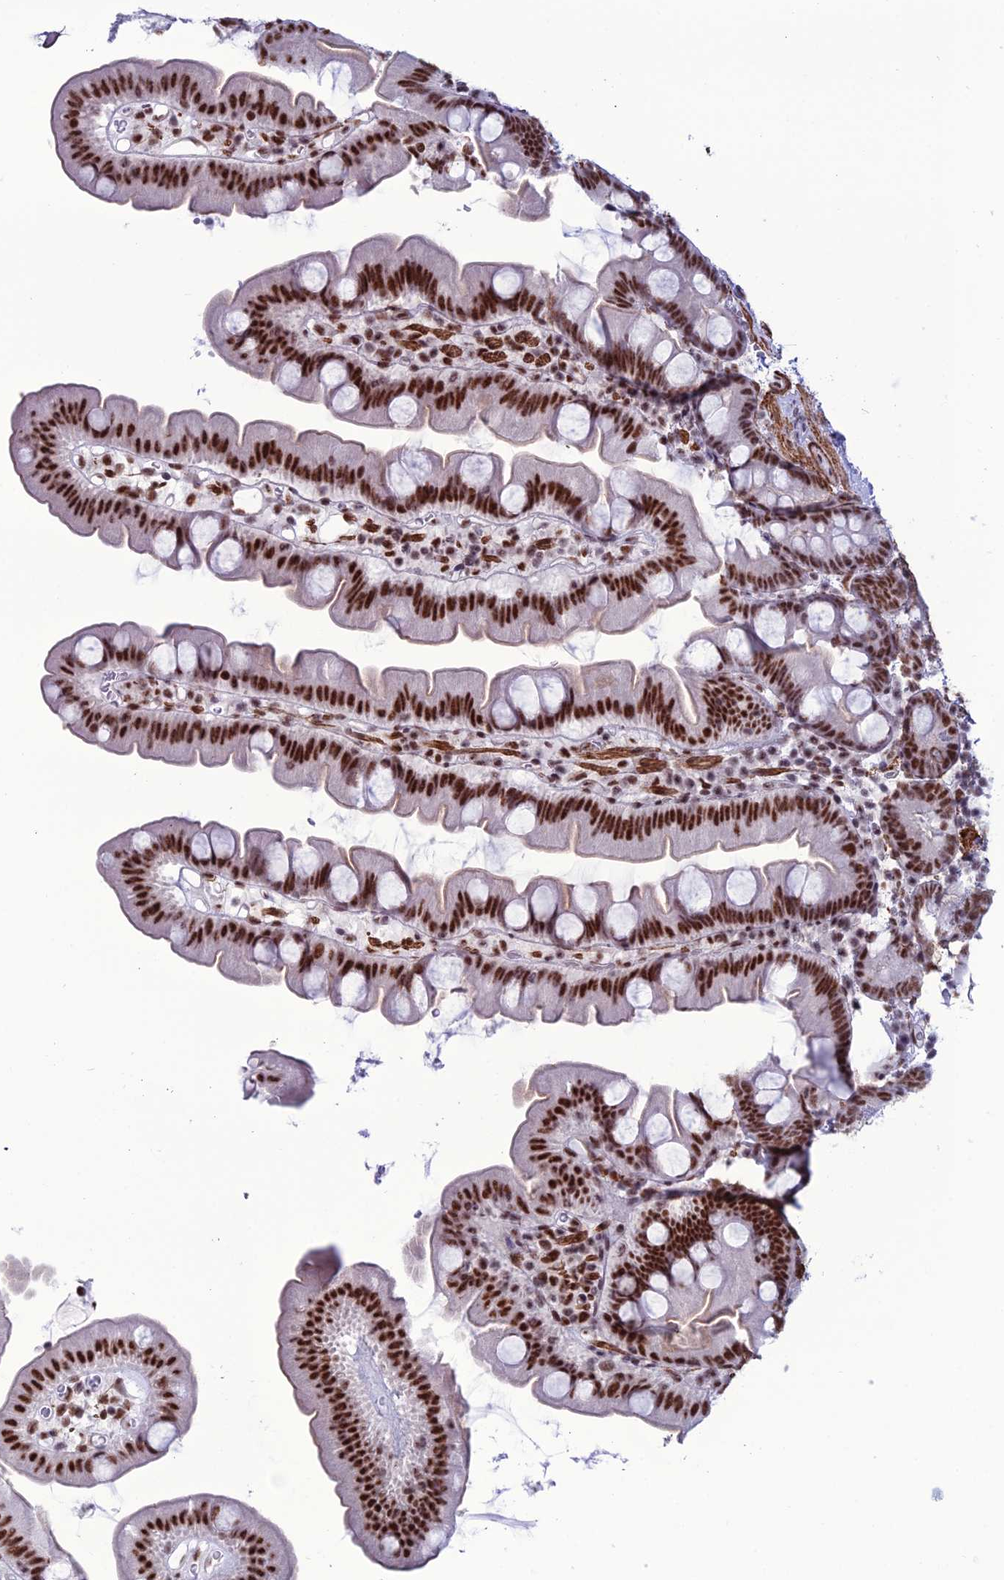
{"staining": {"intensity": "strong", "quantity": "25%-75%", "location": "nuclear"}, "tissue": "small intestine", "cell_type": "Glandular cells", "image_type": "normal", "snomed": [{"axis": "morphology", "description": "Normal tissue, NOS"}, {"axis": "topography", "description": "Small intestine"}], "caption": "The photomicrograph displays staining of benign small intestine, revealing strong nuclear protein expression (brown color) within glandular cells. (DAB (3,3'-diaminobenzidine) IHC with brightfield microscopy, high magnification).", "gene": "U2AF1", "patient": {"sex": "female", "age": 68}}